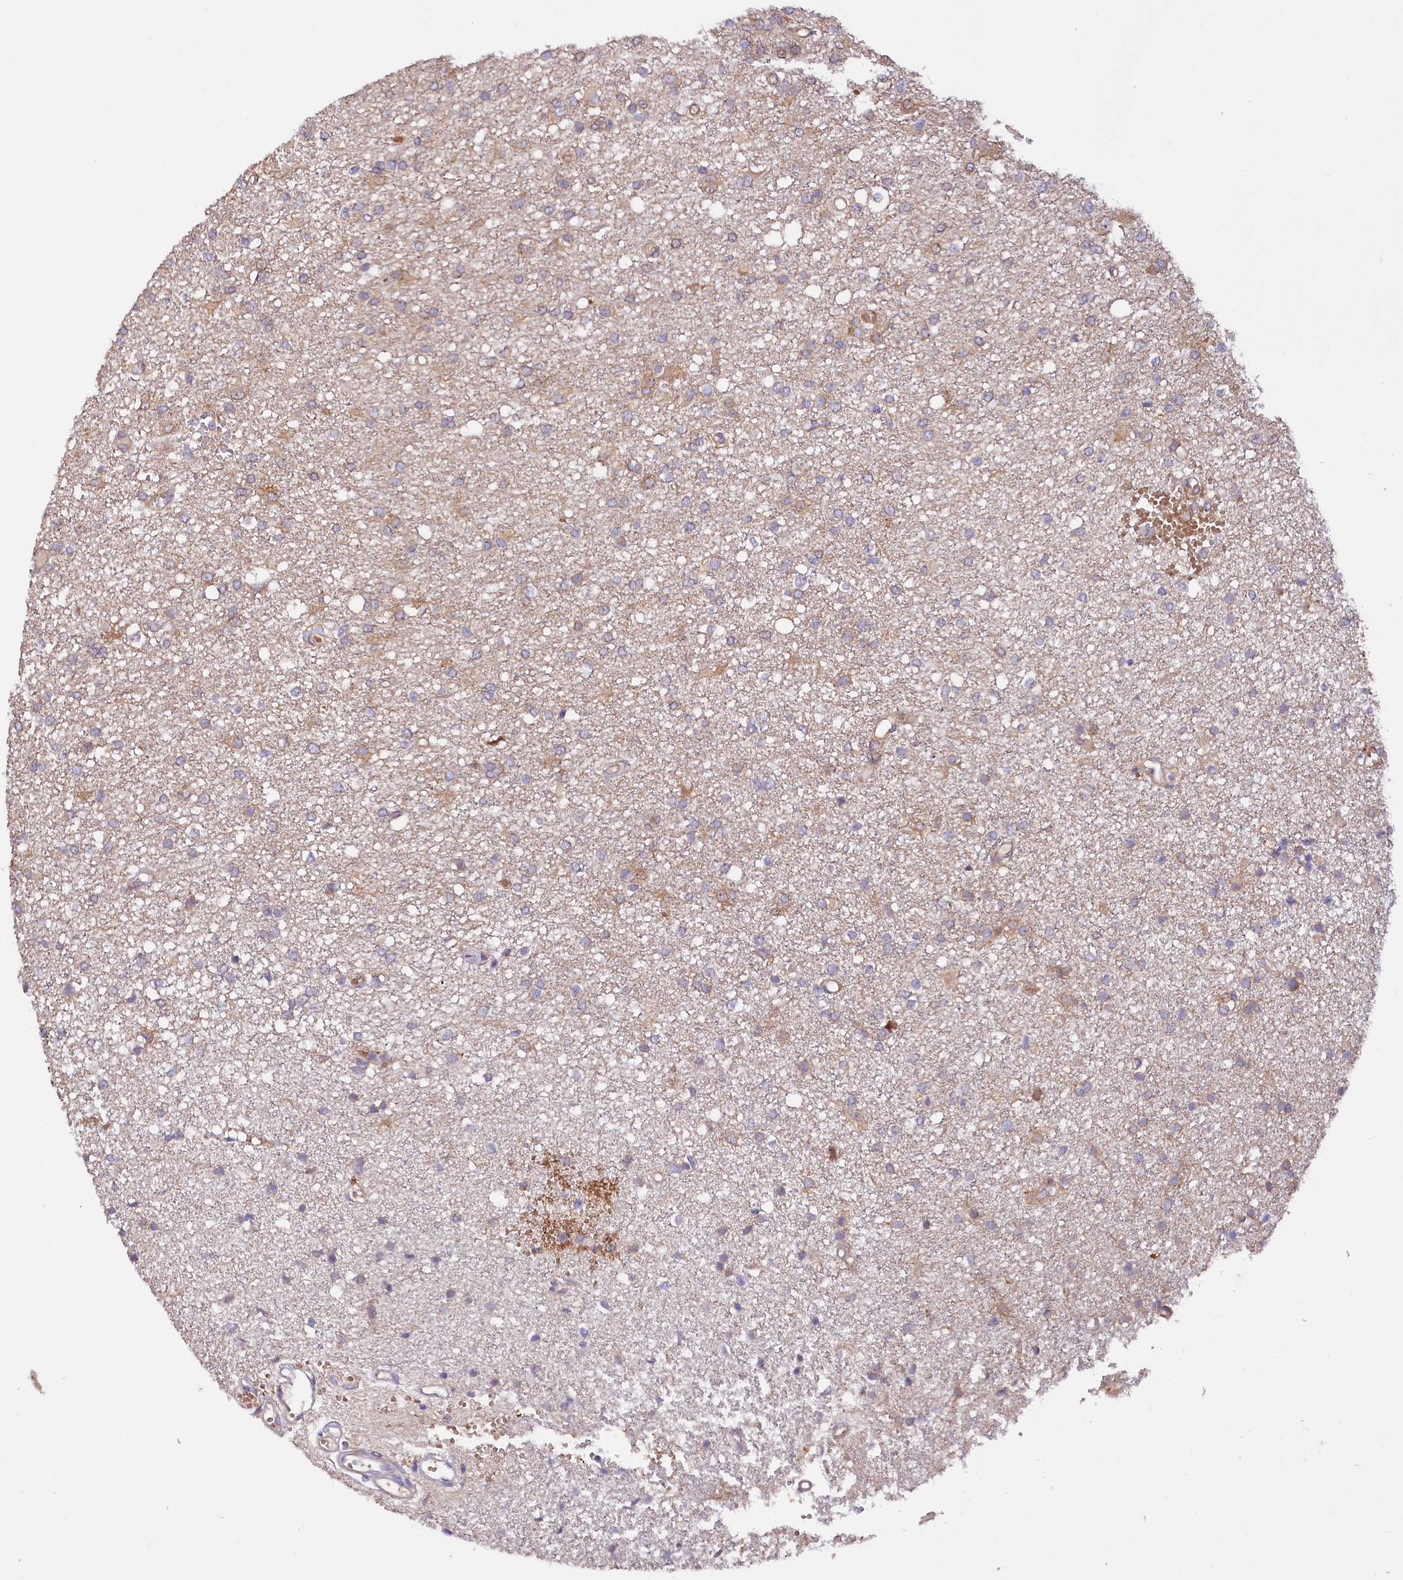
{"staining": {"intensity": "moderate", "quantity": "25%-75%", "location": "cytoplasmic/membranous"}, "tissue": "glioma", "cell_type": "Tumor cells", "image_type": "cancer", "snomed": [{"axis": "morphology", "description": "Glioma, malignant, High grade"}, {"axis": "topography", "description": "Brain"}], "caption": "Human high-grade glioma (malignant) stained with a protein marker demonstrates moderate staining in tumor cells.", "gene": "PDZRN3", "patient": {"sex": "female", "age": 59}}